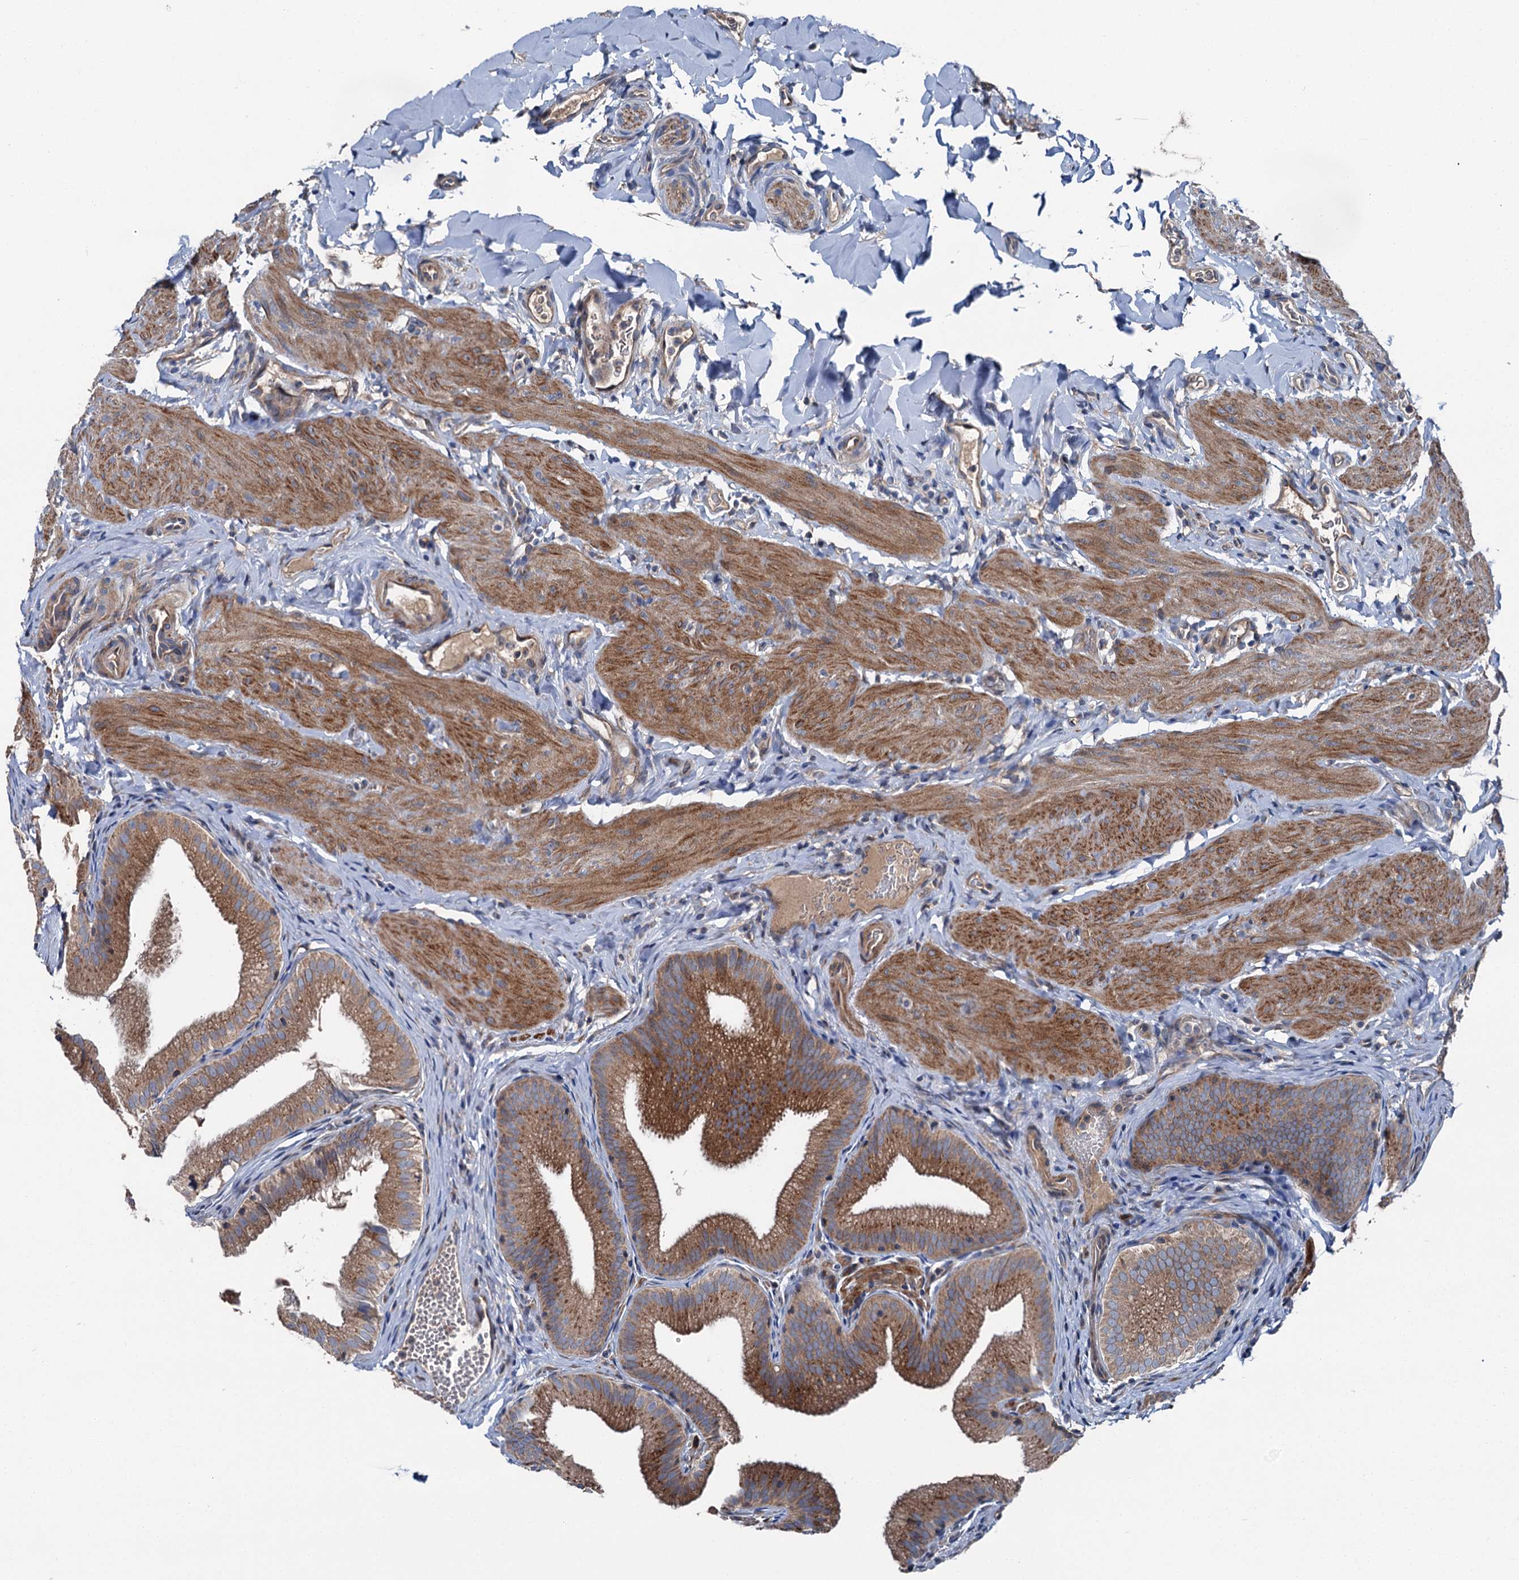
{"staining": {"intensity": "strong", "quantity": ">75%", "location": "cytoplasmic/membranous"}, "tissue": "gallbladder", "cell_type": "Glandular cells", "image_type": "normal", "snomed": [{"axis": "morphology", "description": "Normal tissue, NOS"}, {"axis": "topography", "description": "Gallbladder"}], "caption": "A histopathology image of human gallbladder stained for a protein shows strong cytoplasmic/membranous brown staining in glandular cells.", "gene": "SLC22A25", "patient": {"sex": "female", "age": 30}}